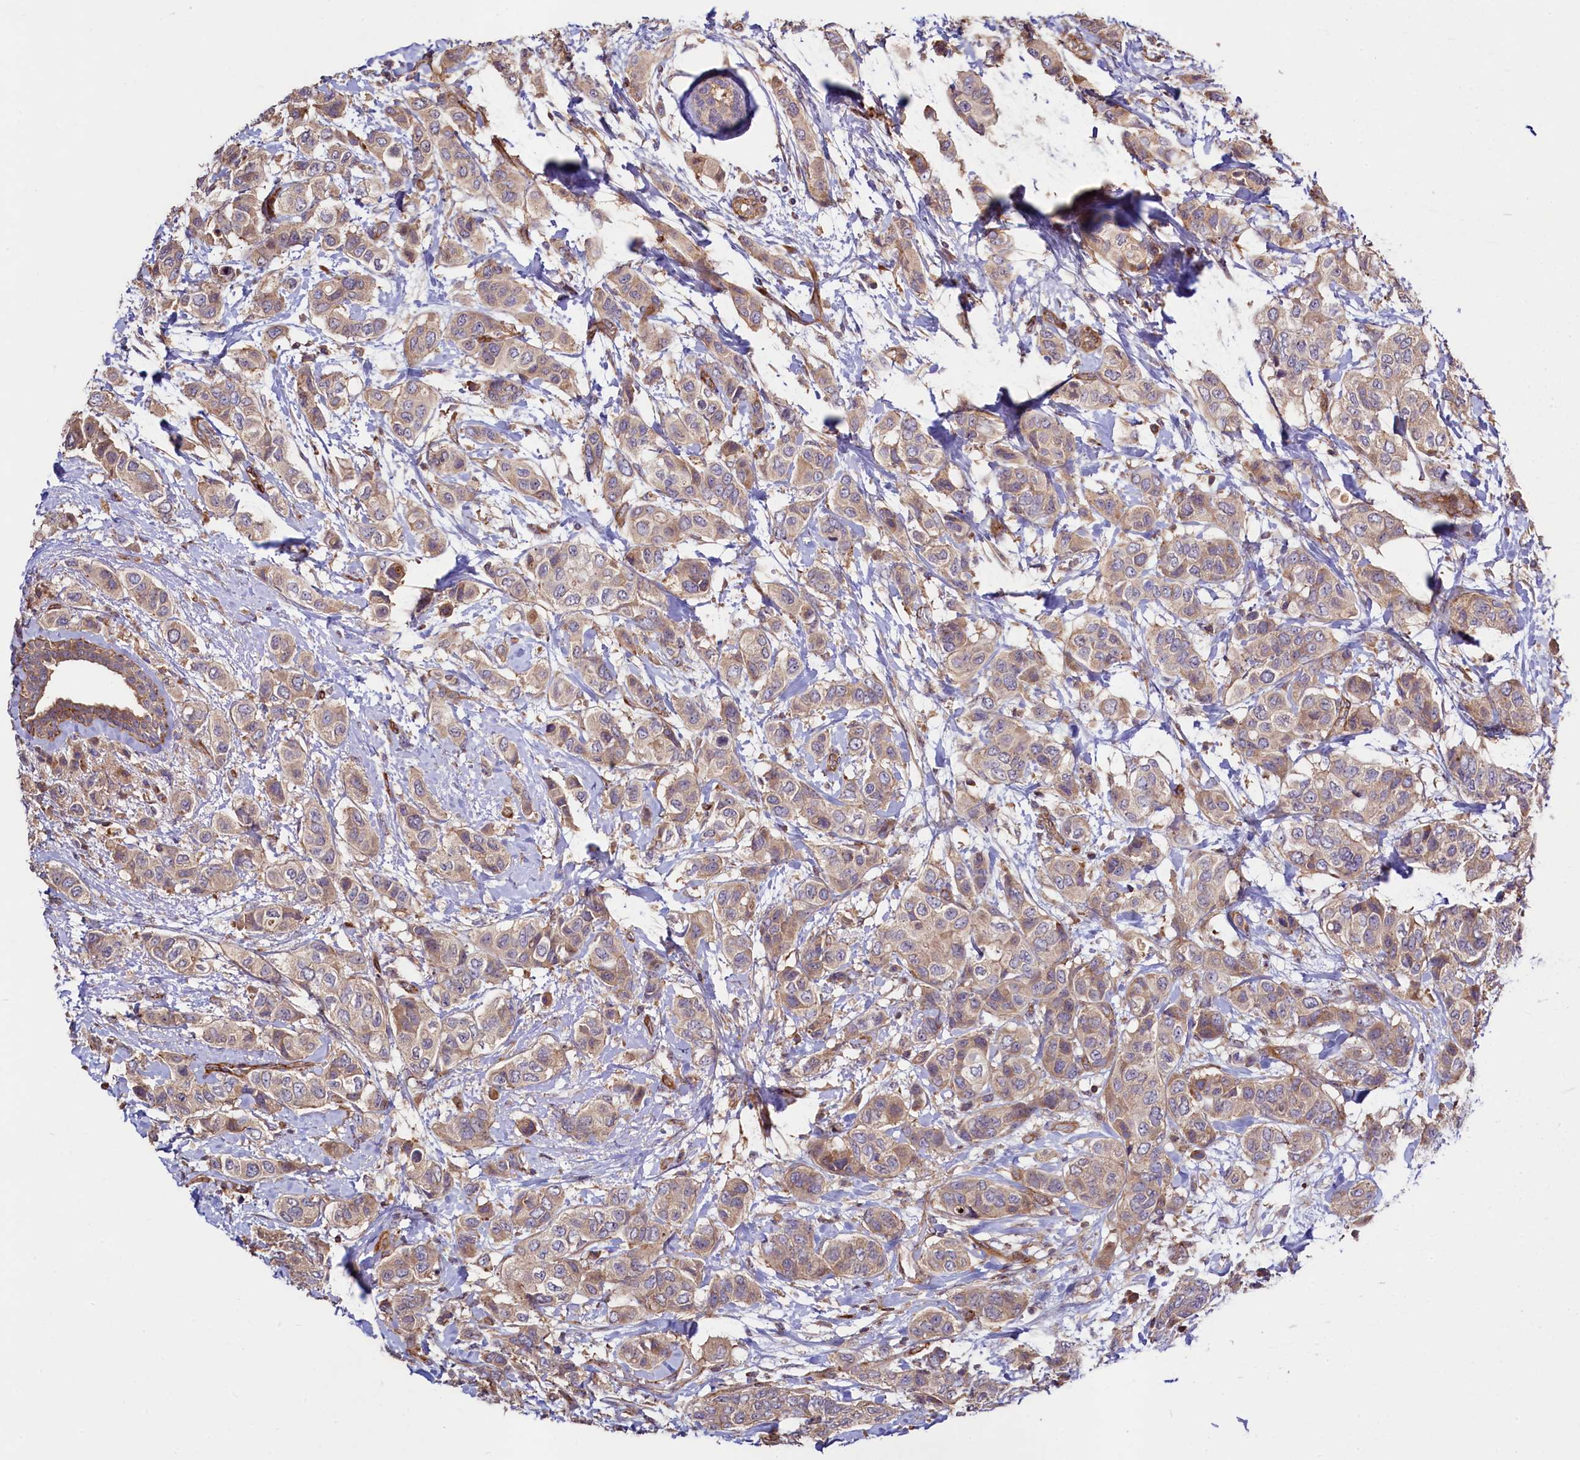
{"staining": {"intensity": "weak", "quantity": ">75%", "location": "cytoplasmic/membranous"}, "tissue": "breast cancer", "cell_type": "Tumor cells", "image_type": "cancer", "snomed": [{"axis": "morphology", "description": "Lobular carcinoma"}, {"axis": "topography", "description": "Breast"}], "caption": "A brown stain labels weak cytoplasmic/membranous positivity of a protein in lobular carcinoma (breast) tumor cells. (Brightfield microscopy of DAB IHC at high magnification).", "gene": "KLHDC4", "patient": {"sex": "female", "age": 51}}